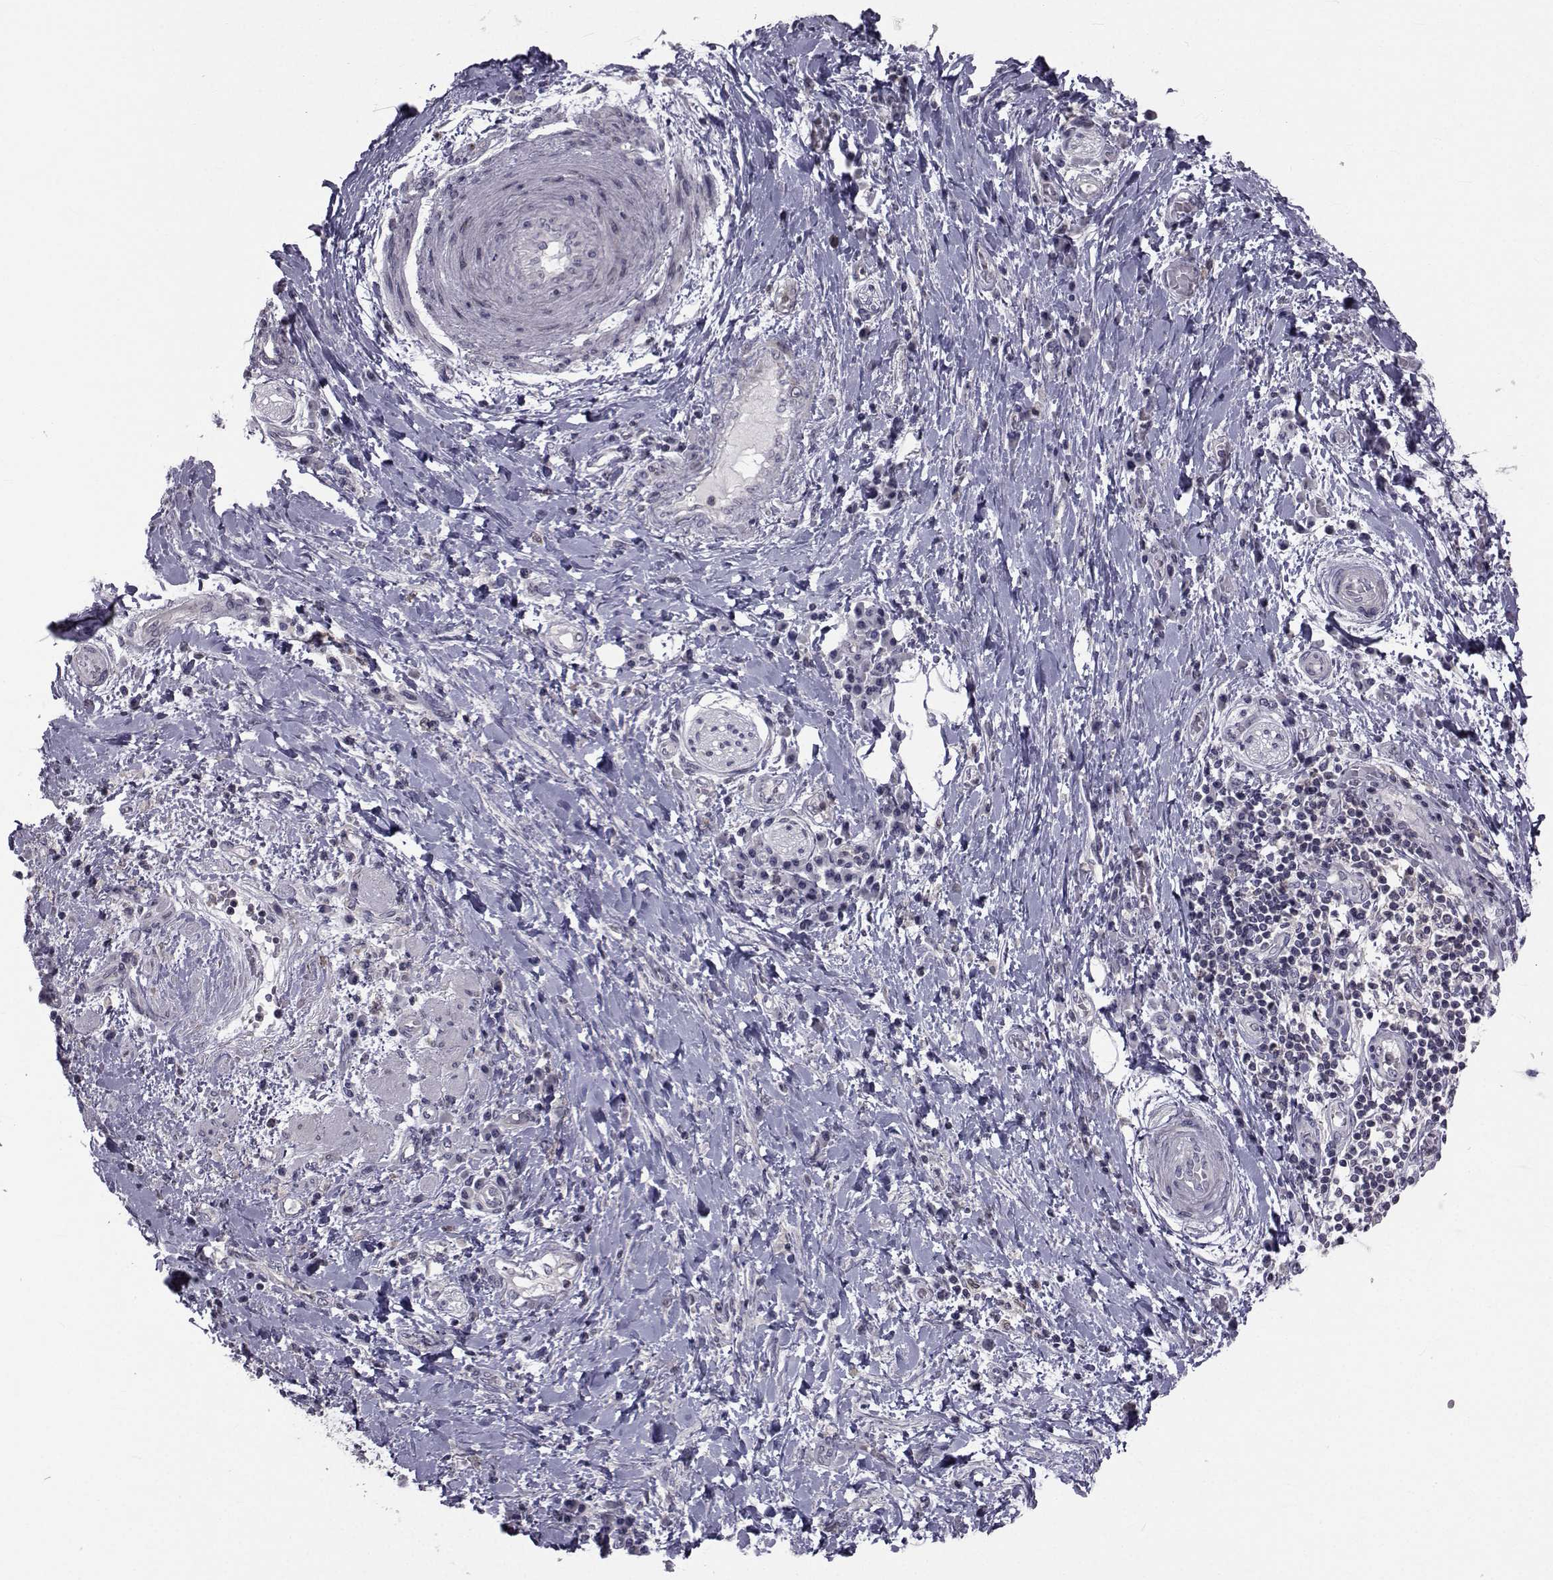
{"staining": {"intensity": "moderate", "quantity": "<25%", "location": "cytoplasmic/membranous"}, "tissue": "liver cancer", "cell_type": "Tumor cells", "image_type": "cancer", "snomed": [{"axis": "morphology", "description": "Cholangiocarcinoma"}, {"axis": "topography", "description": "Liver"}], "caption": "Human liver cancer (cholangiocarcinoma) stained with a protein marker demonstrates moderate staining in tumor cells.", "gene": "SLC30A10", "patient": {"sex": "female", "age": 73}}